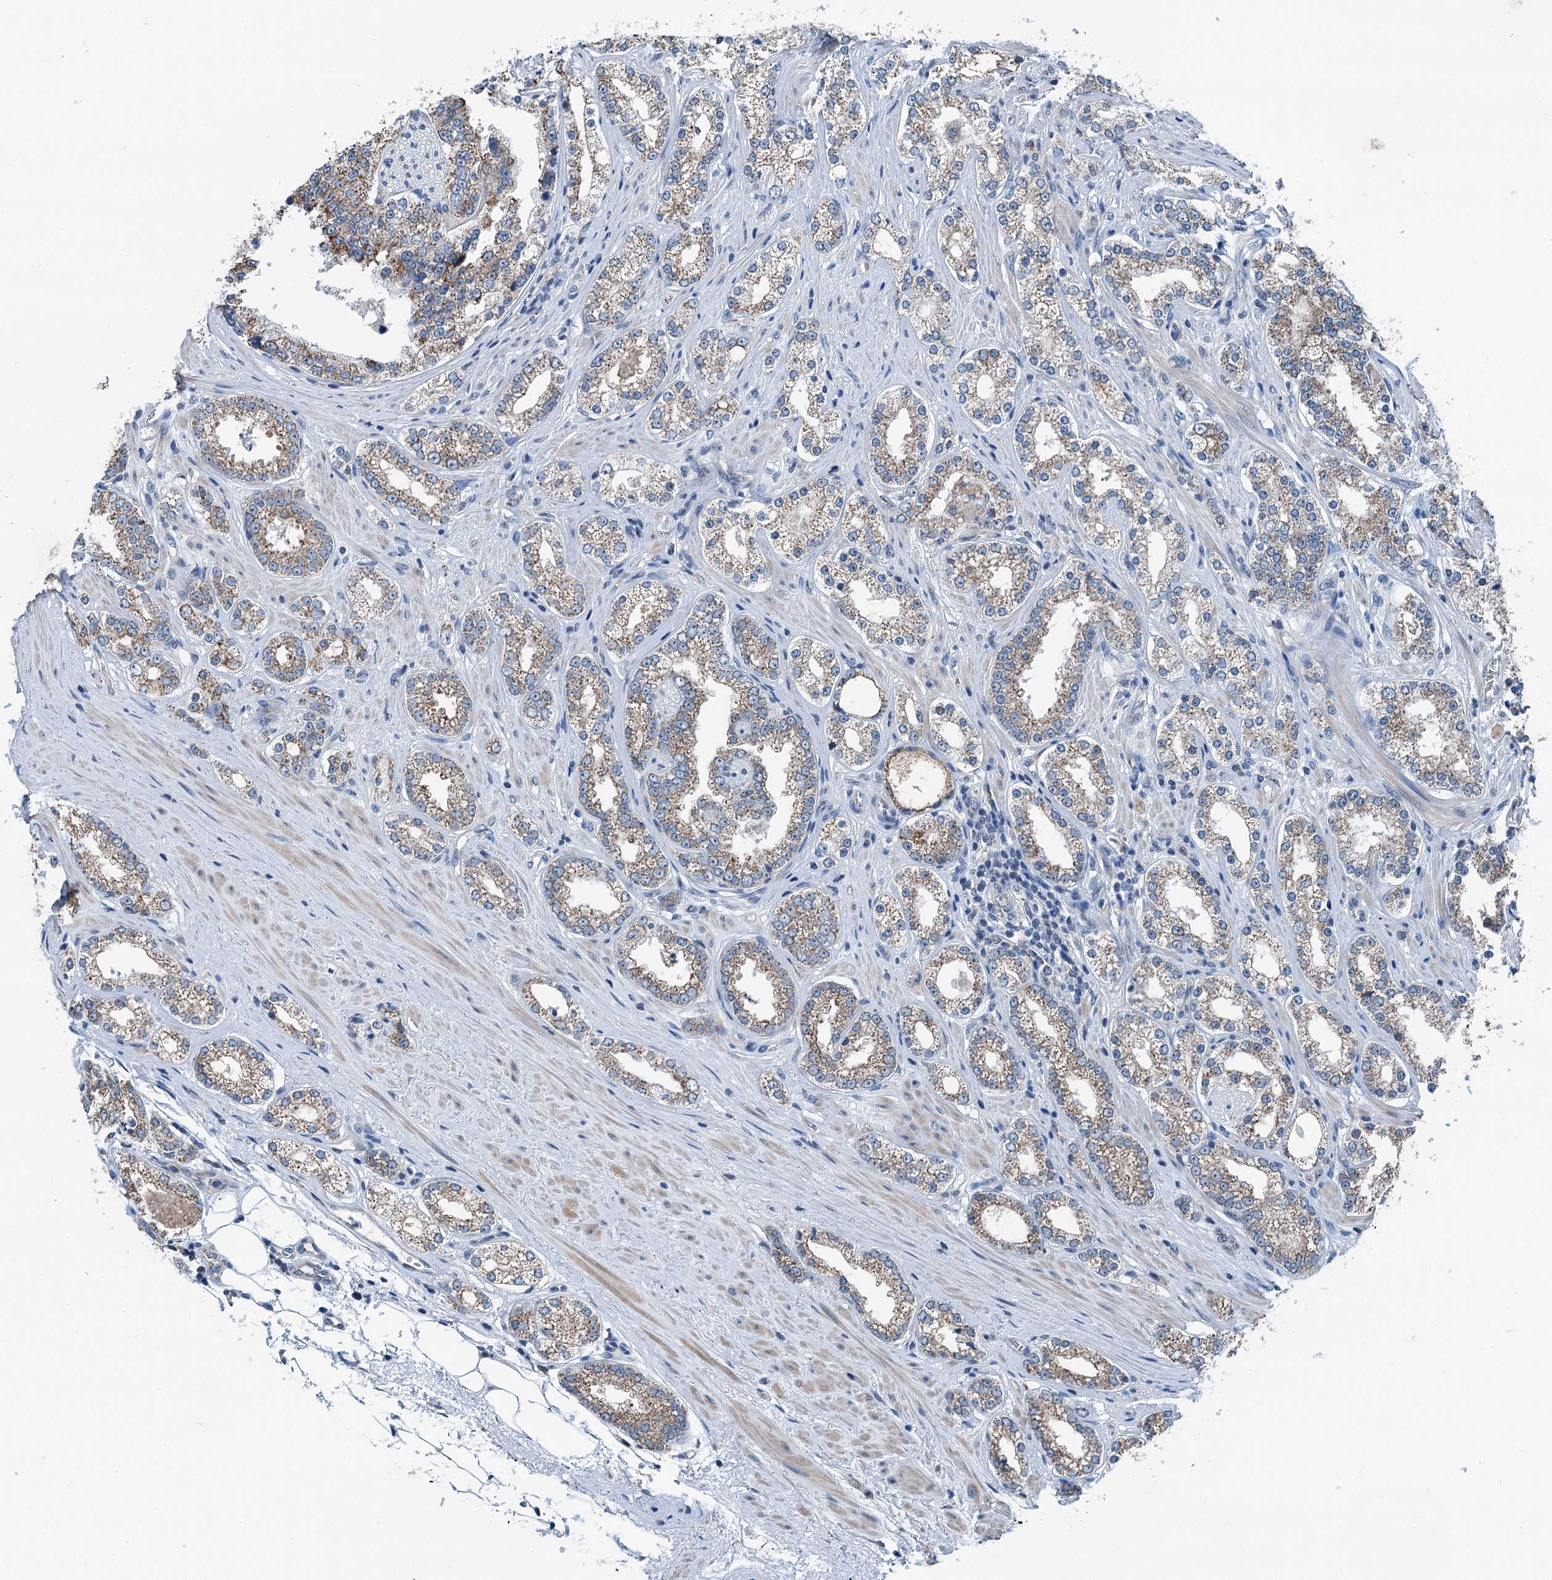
{"staining": {"intensity": "moderate", "quantity": ">75%", "location": "cytoplasmic/membranous"}, "tissue": "prostate cancer", "cell_type": "Tumor cells", "image_type": "cancer", "snomed": [{"axis": "morphology", "description": "Normal tissue, NOS"}, {"axis": "morphology", "description": "Adenocarcinoma, High grade"}, {"axis": "topography", "description": "Prostate"}], "caption": "Human adenocarcinoma (high-grade) (prostate) stained with a protein marker demonstrates moderate staining in tumor cells.", "gene": "TRPT1", "patient": {"sex": "male", "age": 83}}